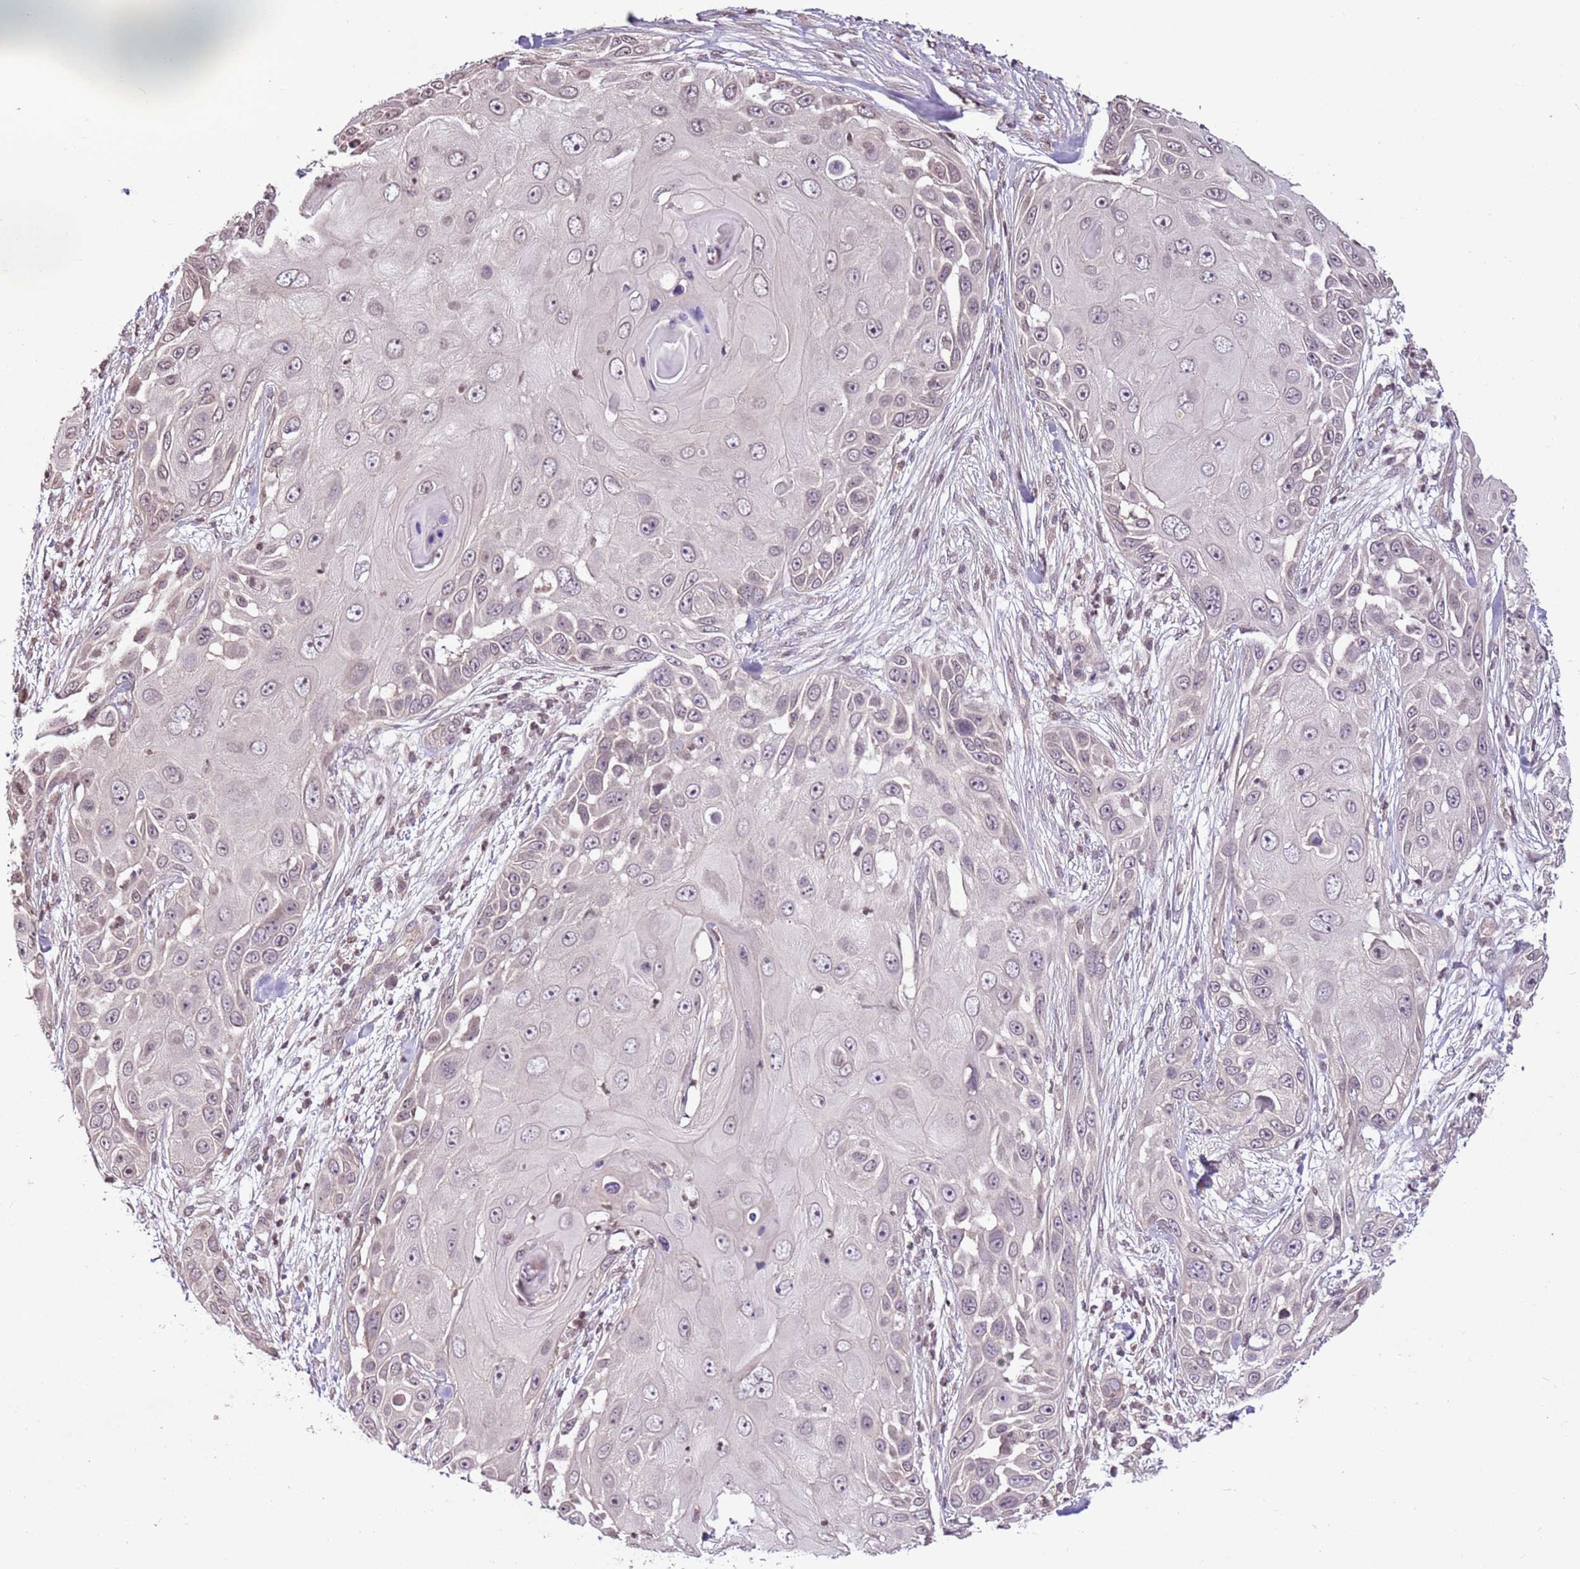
{"staining": {"intensity": "weak", "quantity": "<25%", "location": "cytoplasmic/membranous"}, "tissue": "skin cancer", "cell_type": "Tumor cells", "image_type": "cancer", "snomed": [{"axis": "morphology", "description": "Squamous cell carcinoma, NOS"}, {"axis": "topography", "description": "Skin"}], "caption": "A histopathology image of human skin squamous cell carcinoma is negative for staining in tumor cells. (Brightfield microscopy of DAB (3,3'-diaminobenzidine) immunohistochemistry at high magnification).", "gene": "CAPN9", "patient": {"sex": "female", "age": 44}}